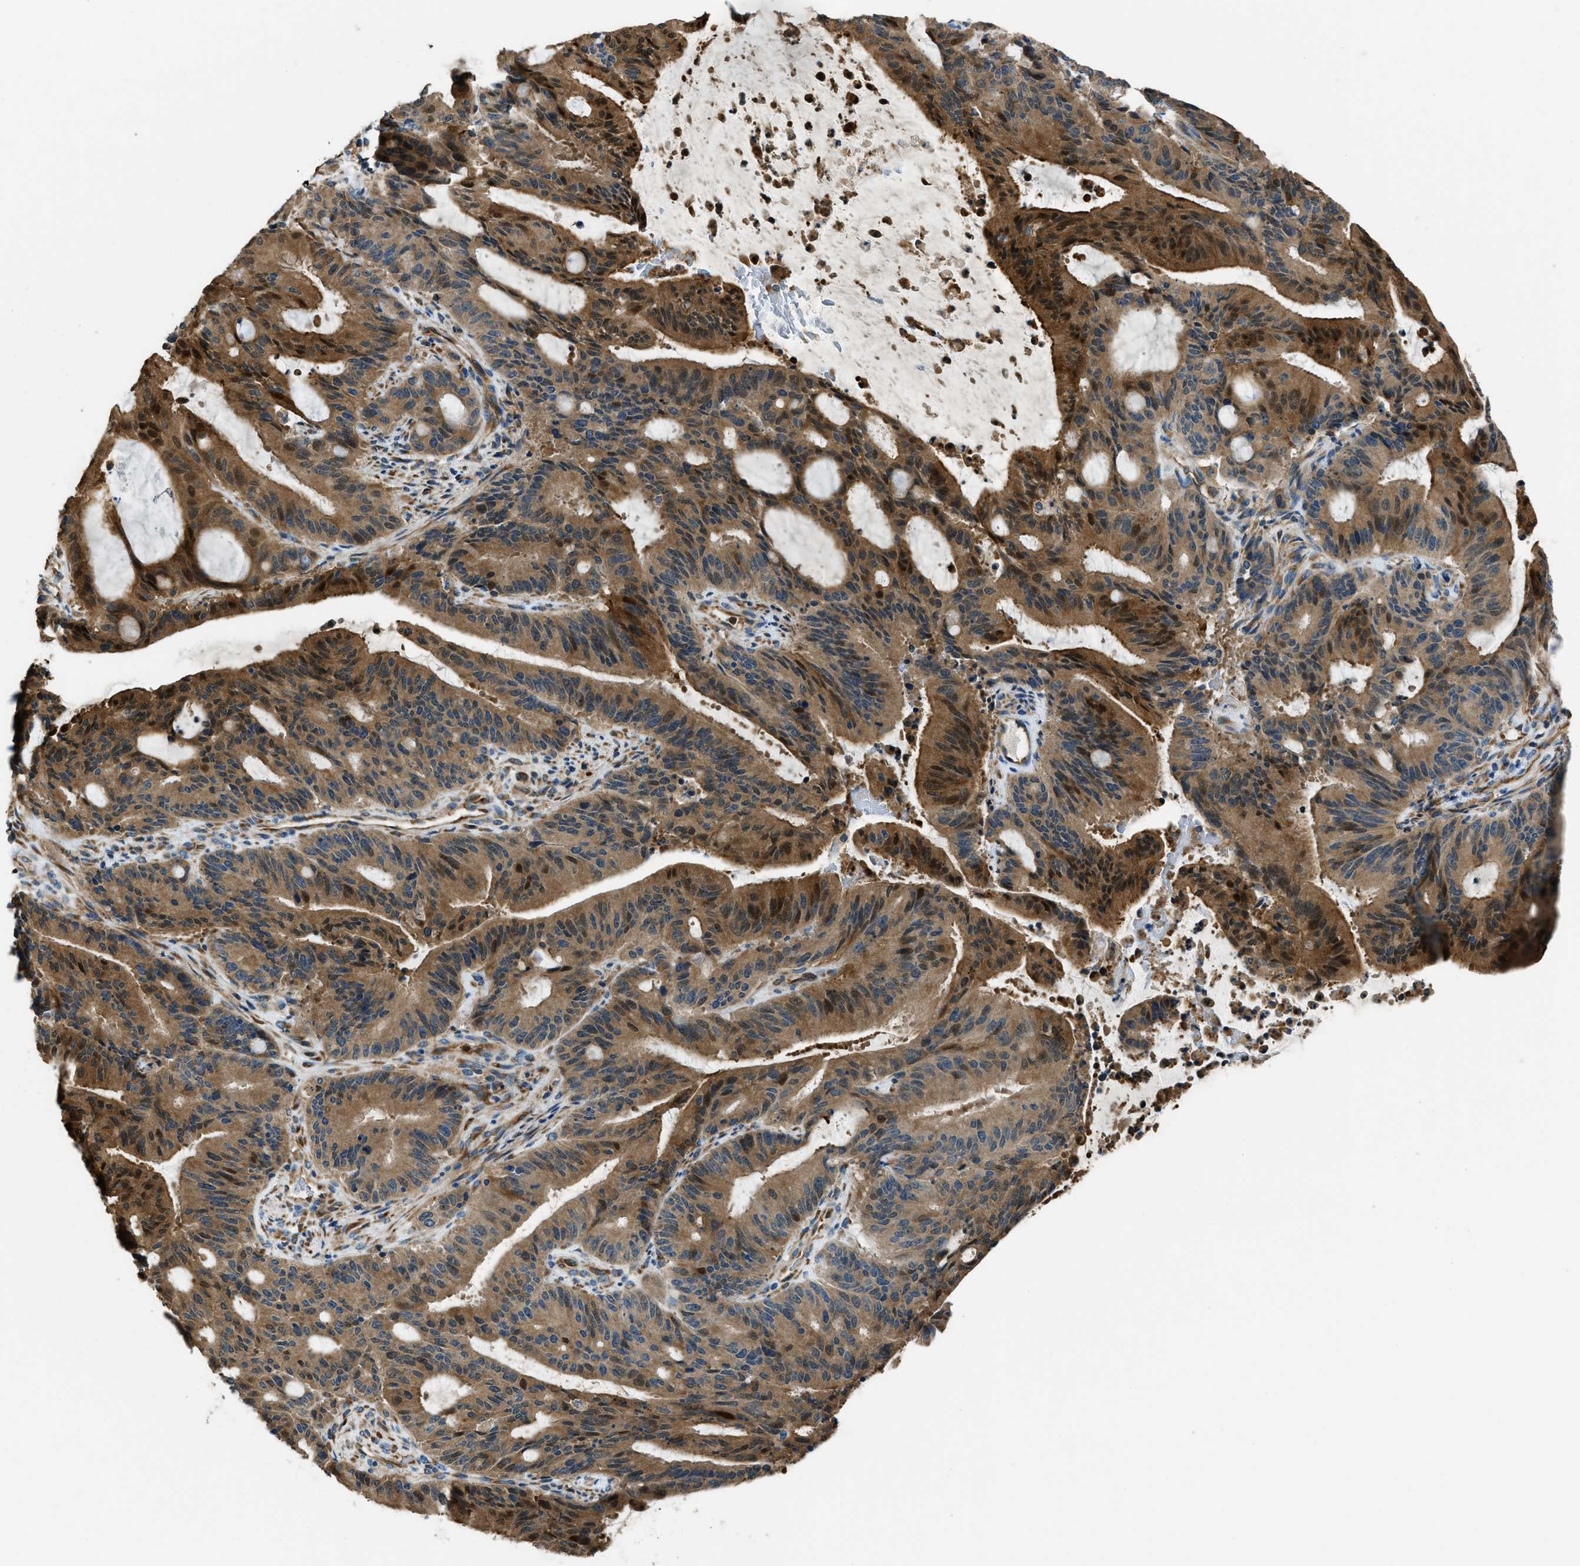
{"staining": {"intensity": "moderate", "quantity": ">75%", "location": "cytoplasmic/membranous,nuclear"}, "tissue": "liver cancer", "cell_type": "Tumor cells", "image_type": "cancer", "snomed": [{"axis": "morphology", "description": "Normal tissue, NOS"}, {"axis": "morphology", "description": "Cholangiocarcinoma"}, {"axis": "topography", "description": "Liver"}, {"axis": "topography", "description": "Peripheral nerve tissue"}], "caption": "Immunohistochemistry (IHC) staining of cholangiocarcinoma (liver), which exhibits medium levels of moderate cytoplasmic/membranous and nuclear positivity in about >75% of tumor cells indicating moderate cytoplasmic/membranous and nuclear protein staining. The staining was performed using DAB (brown) for protein detection and nuclei were counterstained in hematoxylin (blue).", "gene": "GIMAP8", "patient": {"sex": "female", "age": 73}}